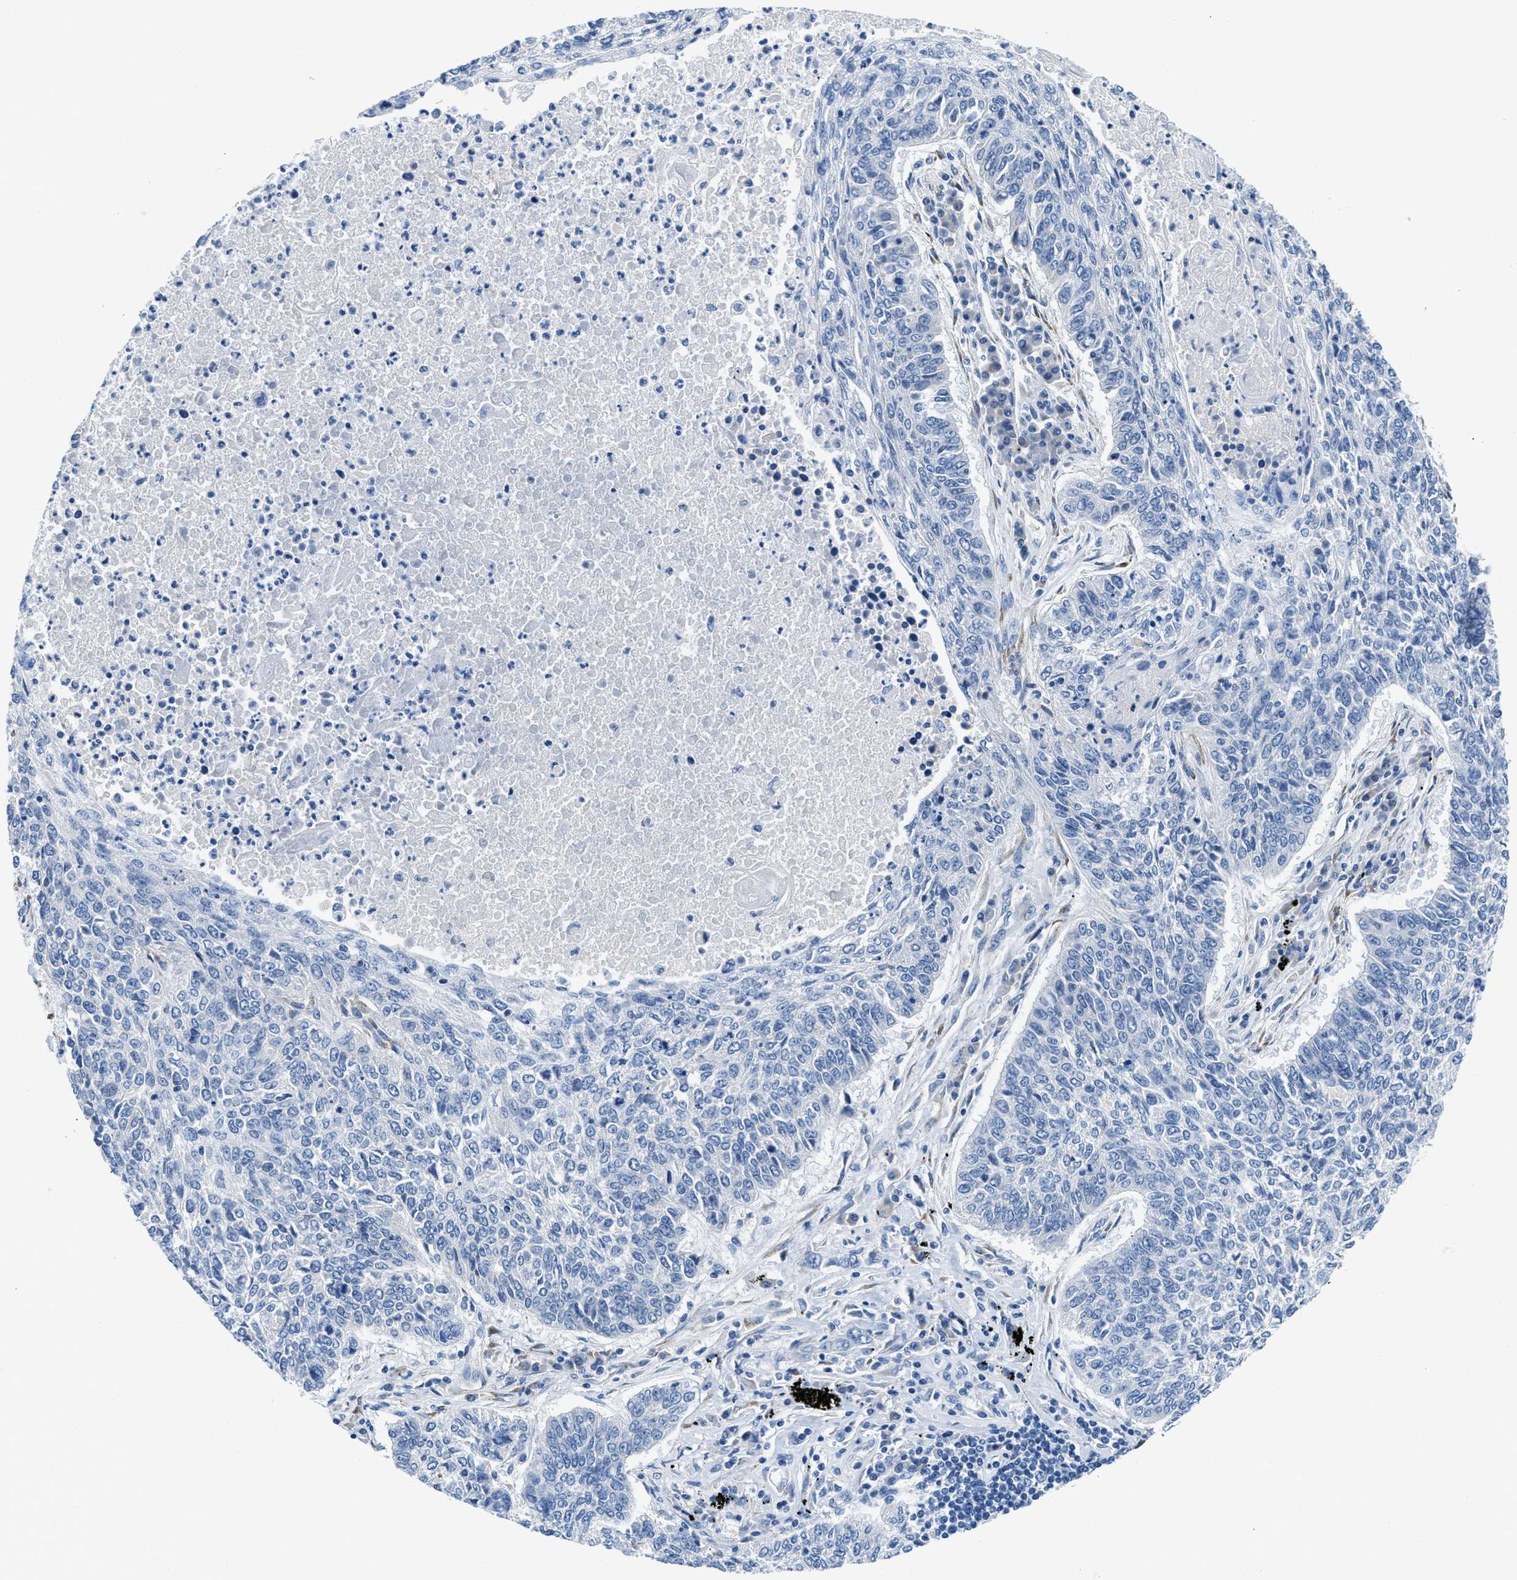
{"staining": {"intensity": "negative", "quantity": "none", "location": "none"}, "tissue": "lung cancer", "cell_type": "Tumor cells", "image_type": "cancer", "snomed": [{"axis": "morphology", "description": "Normal tissue, NOS"}, {"axis": "morphology", "description": "Squamous cell carcinoma, NOS"}, {"axis": "topography", "description": "Cartilage tissue"}, {"axis": "topography", "description": "Bronchus"}, {"axis": "topography", "description": "Lung"}], "caption": "Photomicrograph shows no protein expression in tumor cells of lung cancer (squamous cell carcinoma) tissue.", "gene": "BNC2", "patient": {"sex": "female", "age": 49}}